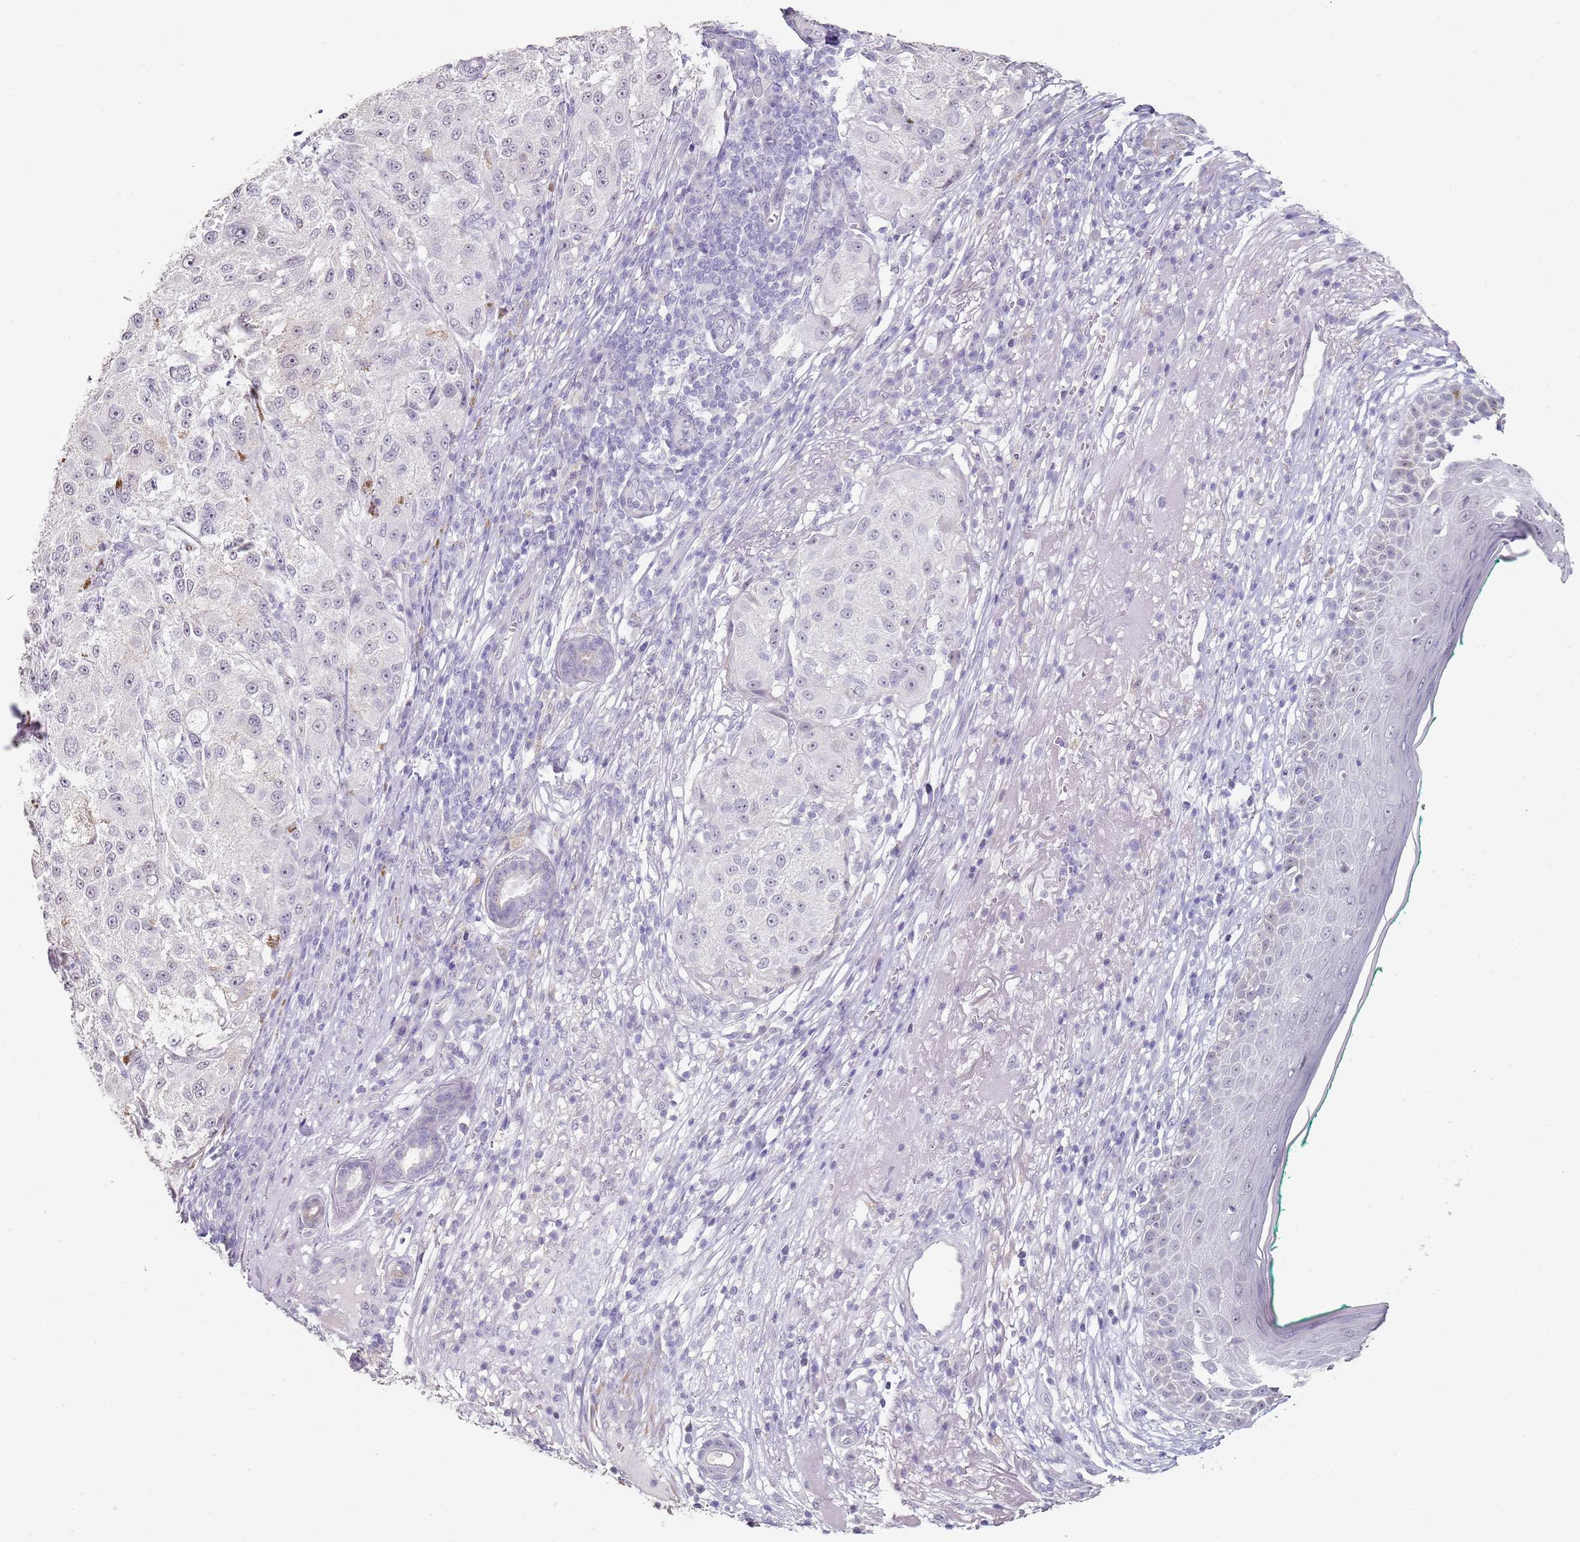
{"staining": {"intensity": "weak", "quantity": "<25%", "location": "nuclear"}, "tissue": "melanoma", "cell_type": "Tumor cells", "image_type": "cancer", "snomed": [{"axis": "morphology", "description": "Necrosis, NOS"}, {"axis": "morphology", "description": "Malignant melanoma, NOS"}, {"axis": "topography", "description": "Skin"}], "caption": "Tumor cells are negative for brown protein staining in malignant melanoma.", "gene": "DNAH11", "patient": {"sex": "female", "age": 87}}